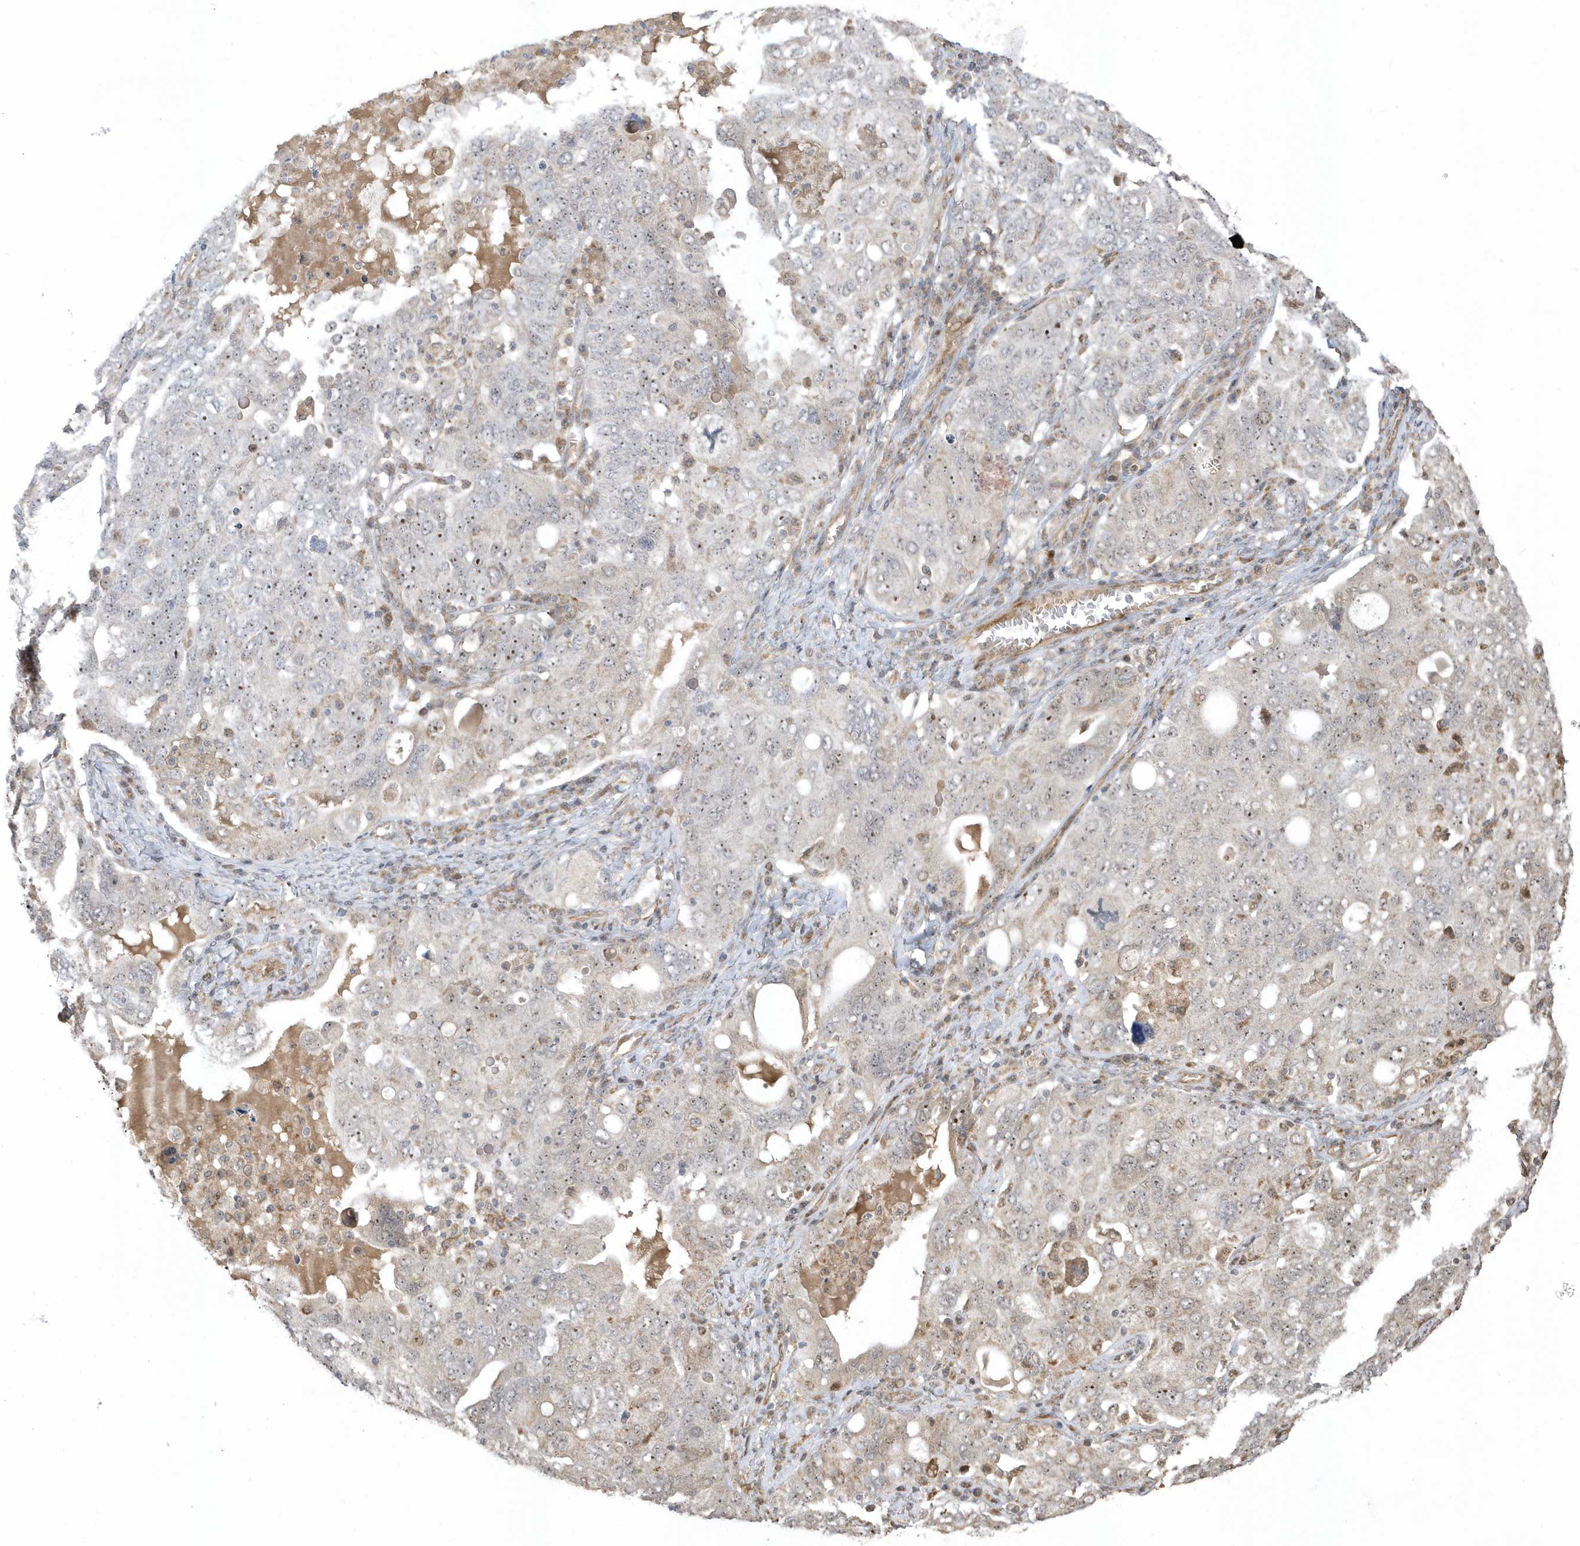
{"staining": {"intensity": "weak", "quantity": "<25%", "location": "cytoplasmic/membranous,nuclear"}, "tissue": "ovarian cancer", "cell_type": "Tumor cells", "image_type": "cancer", "snomed": [{"axis": "morphology", "description": "Carcinoma, endometroid"}, {"axis": "topography", "description": "Ovary"}], "caption": "Immunohistochemical staining of endometroid carcinoma (ovarian) reveals no significant positivity in tumor cells.", "gene": "ECM2", "patient": {"sex": "female", "age": 62}}